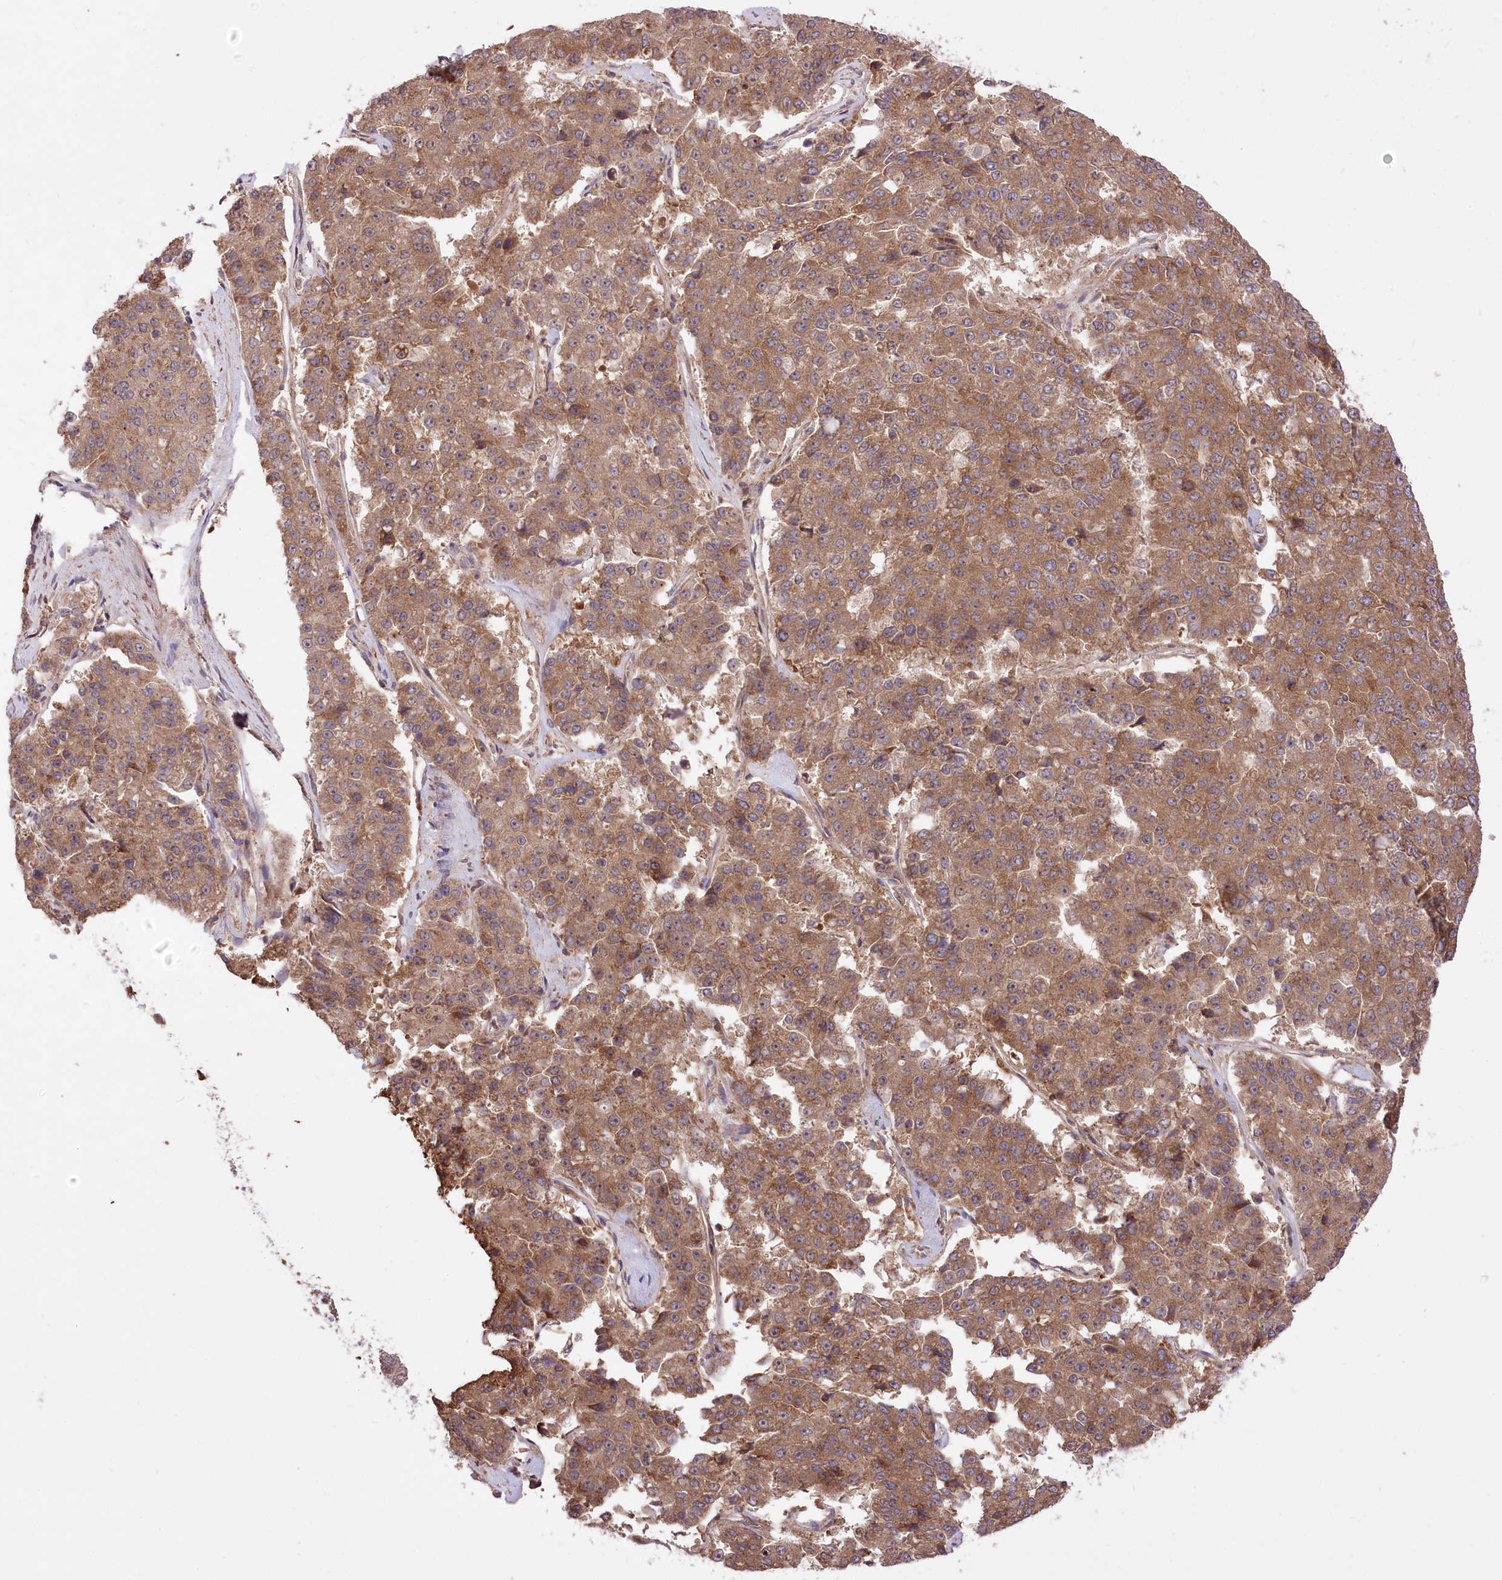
{"staining": {"intensity": "moderate", "quantity": ">75%", "location": "cytoplasmic/membranous"}, "tissue": "pancreatic cancer", "cell_type": "Tumor cells", "image_type": "cancer", "snomed": [{"axis": "morphology", "description": "Adenocarcinoma, NOS"}, {"axis": "topography", "description": "Pancreas"}], "caption": "The photomicrograph exhibits immunohistochemical staining of pancreatic adenocarcinoma. There is moderate cytoplasmic/membranous positivity is identified in about >75% of tumor cells. (DAB (3,3'-diaminobenzidine) IHC, brown staining for protein, blue staining for nuclei).", "gene": "XYLB", "patient": {"sex": "male", "age": 50}}